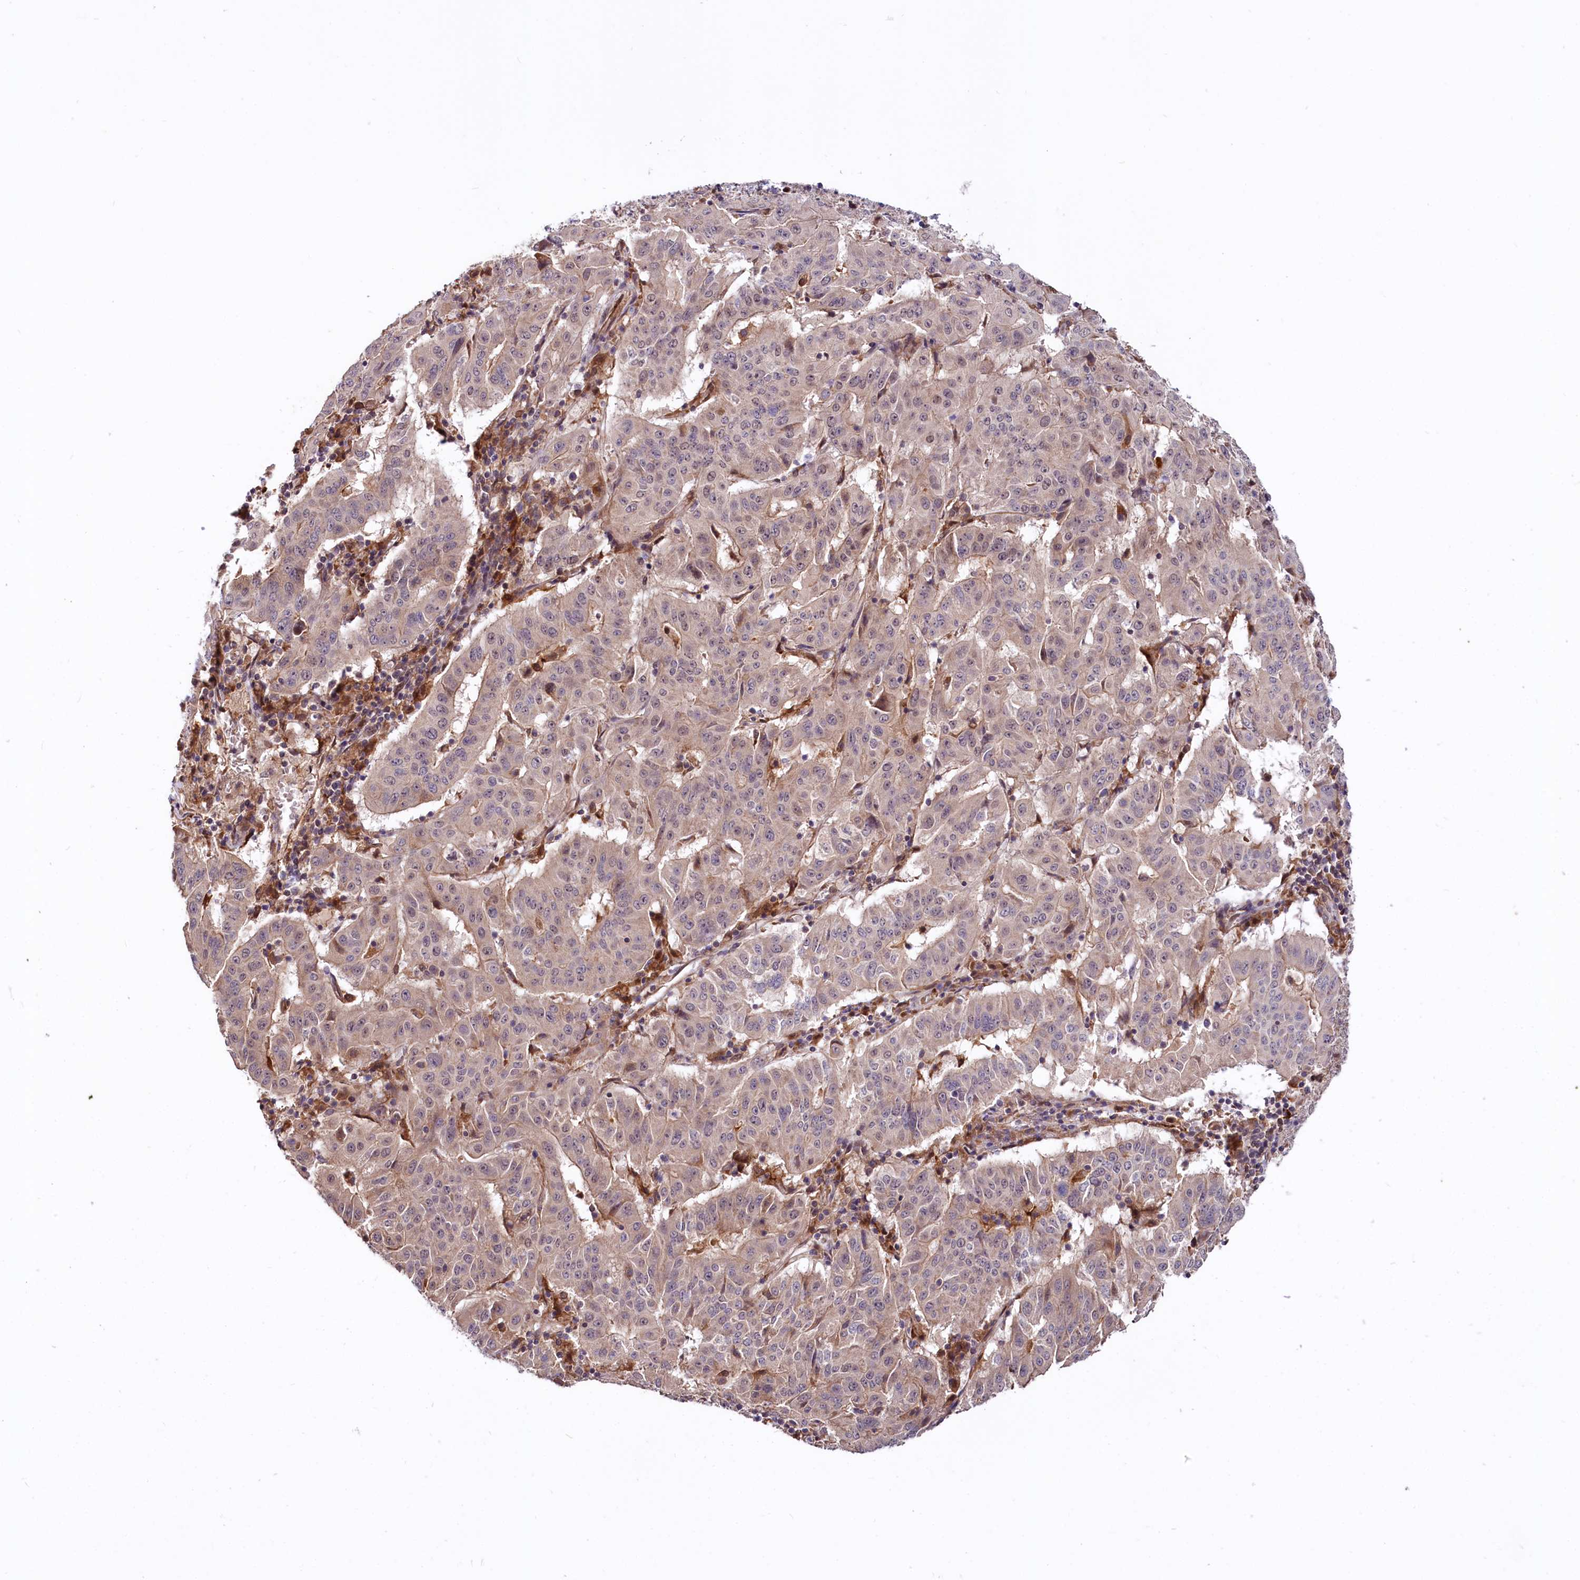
{"staining": {"intensity": "negative", "quantity": "none", "location": "none"}, "tissue": "pancreatic cancer", "cell_type": "Tumor cells", "image_type": "cancer", "snomed": [{"axis": "morphology", "description": "Adenocarcinoma, NOS"}, {"axis": "topography", "description": "Pancreas"}], "caption": "Pancreatic cancer was stained to show a protein in brown. There is no significant expression in tumor cells.", "gene": "UBE3A", "patient": {"sex": "male", "age": 63}}